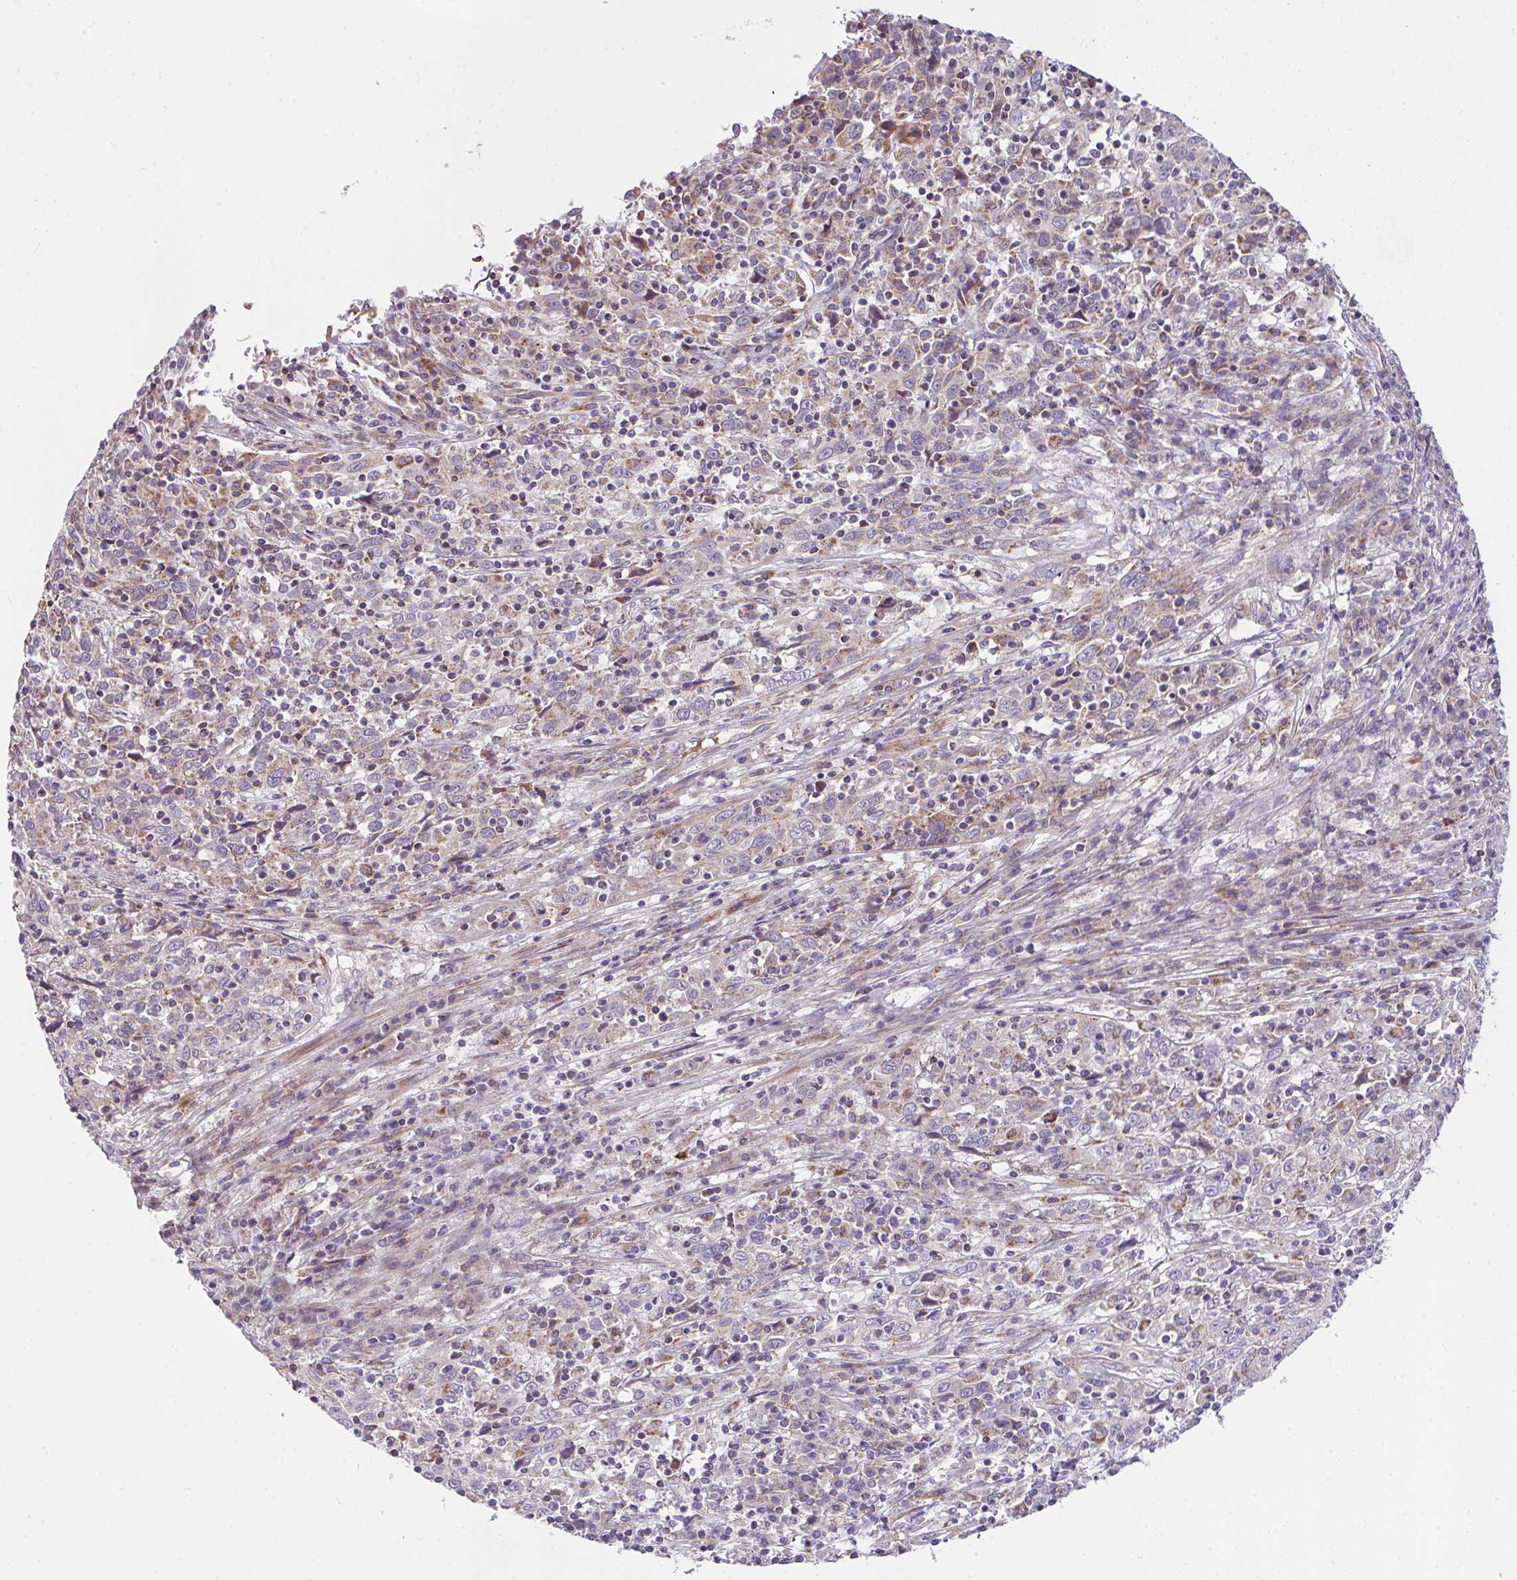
{"staining": {"intensity": "weak", "quantity": "<25%", "location": "cytoplasmic/membranous"}, "tissue": "cervical cancer", "cell_type": "Tumor cells", "image_type": "cancer", "snomed": [{"axis": "morphology", "description": "Squamous cell carcinoma, NOS"}, {"axis": "topography", "description": "Cervix"}], "caption": "An immunohistochemistry micrograph of cervical squamous cell carcinoma is shown. There is no staining in tumor cells of cervical squamous cell carcinoma.", "gene": "CEP63", "patient": {"sex": "female", "age": 46}}